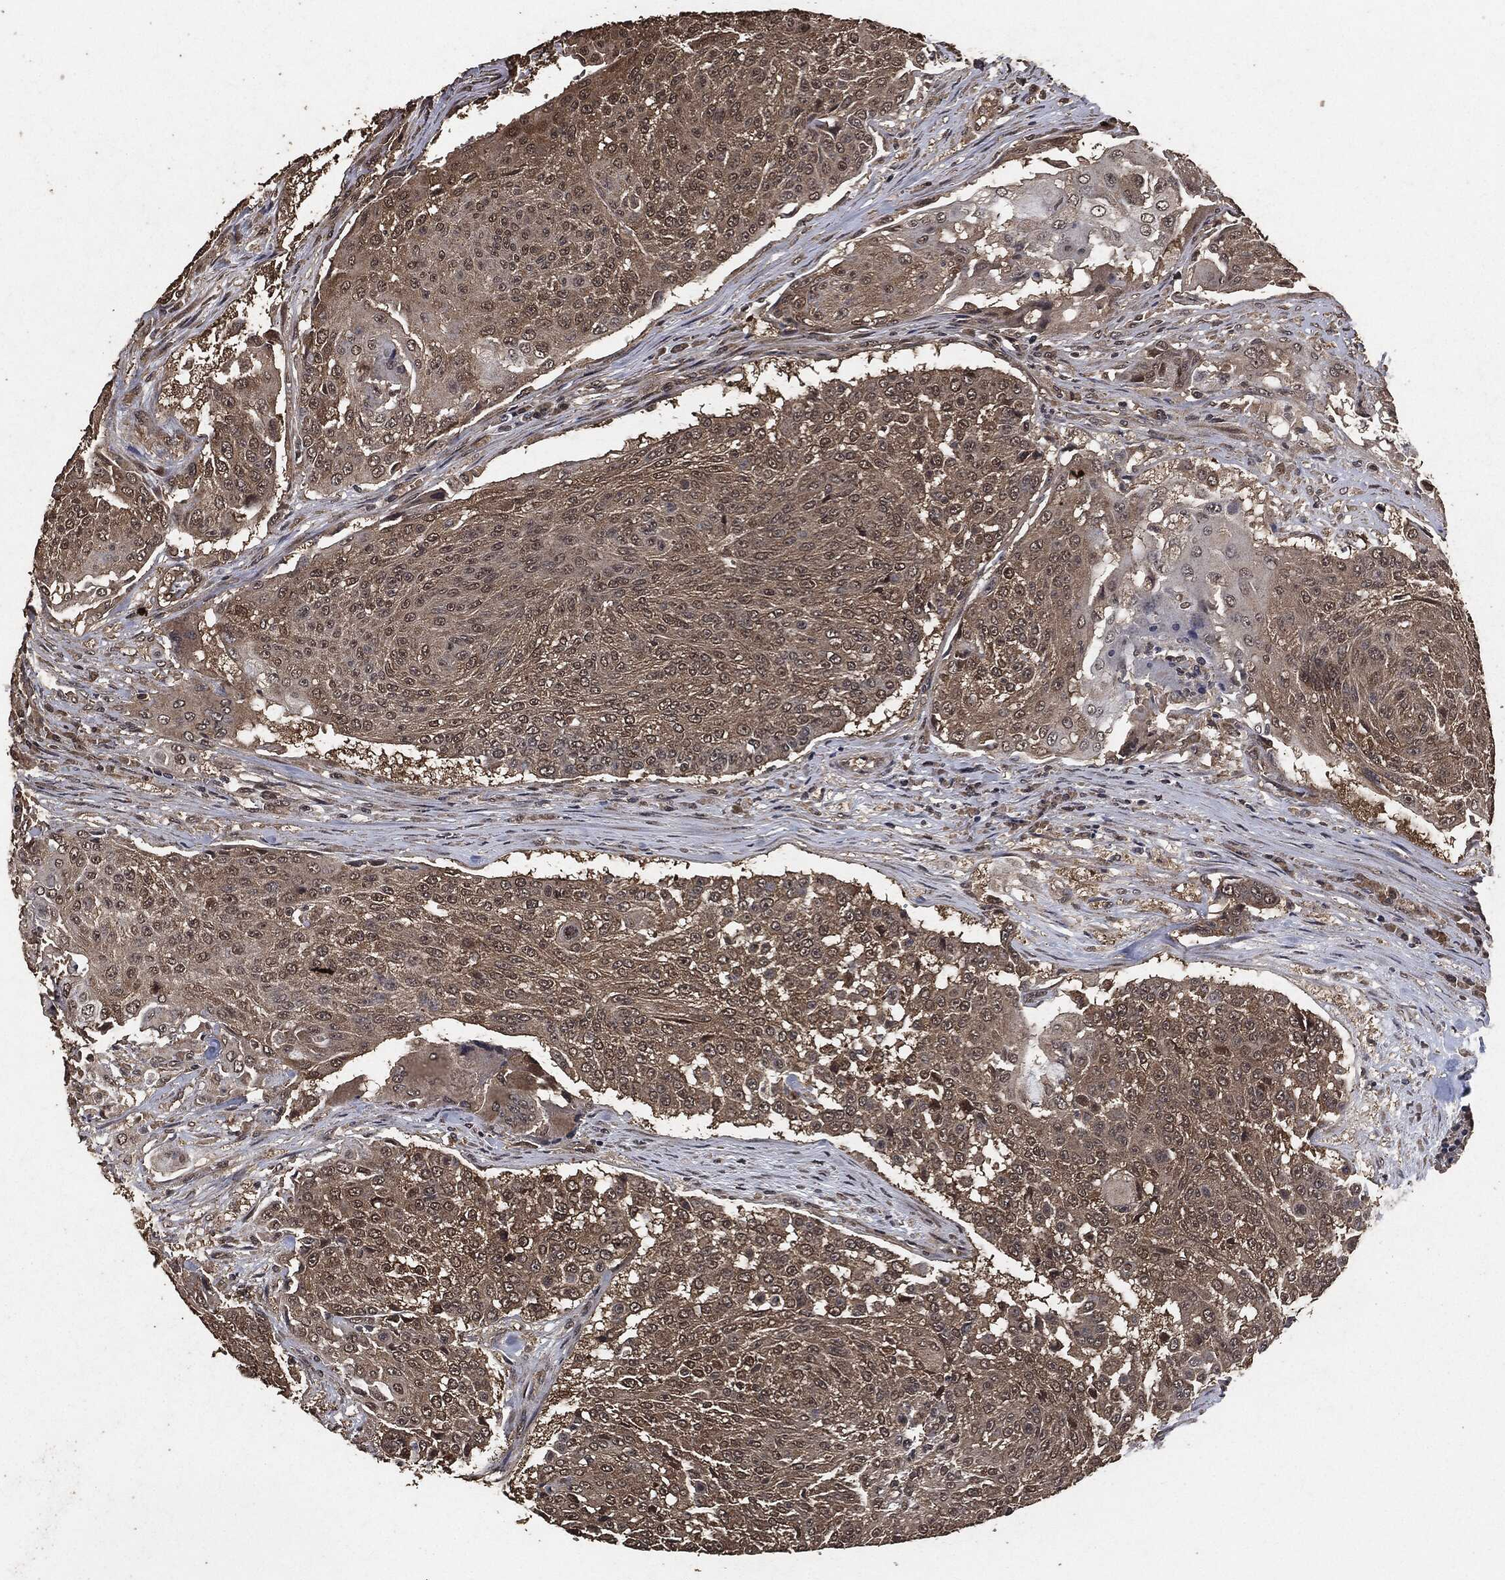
{"staining": {"intensity": "moderate", "quantity": ">75%", "location": "cytoplasmic/membranous"}, "tissue": "urothelial cancer", "cell_type": "Tumor cells", "image_type": "cancer", "snomed": [{"axis": "morphology", "description": "Urothelial carcinoma, High grade"}, {"axis": "topography", "description": "Urinary bladder"}], "caption": "About >75% of tumor cells in high-grade urothelial carcinoma show moderate cytoplasmic/membranous protein staining as visualized by brown immunohistochemical staining.", "gene": "AKT1S1", "patient": {"sex": "female", "age": 63}}